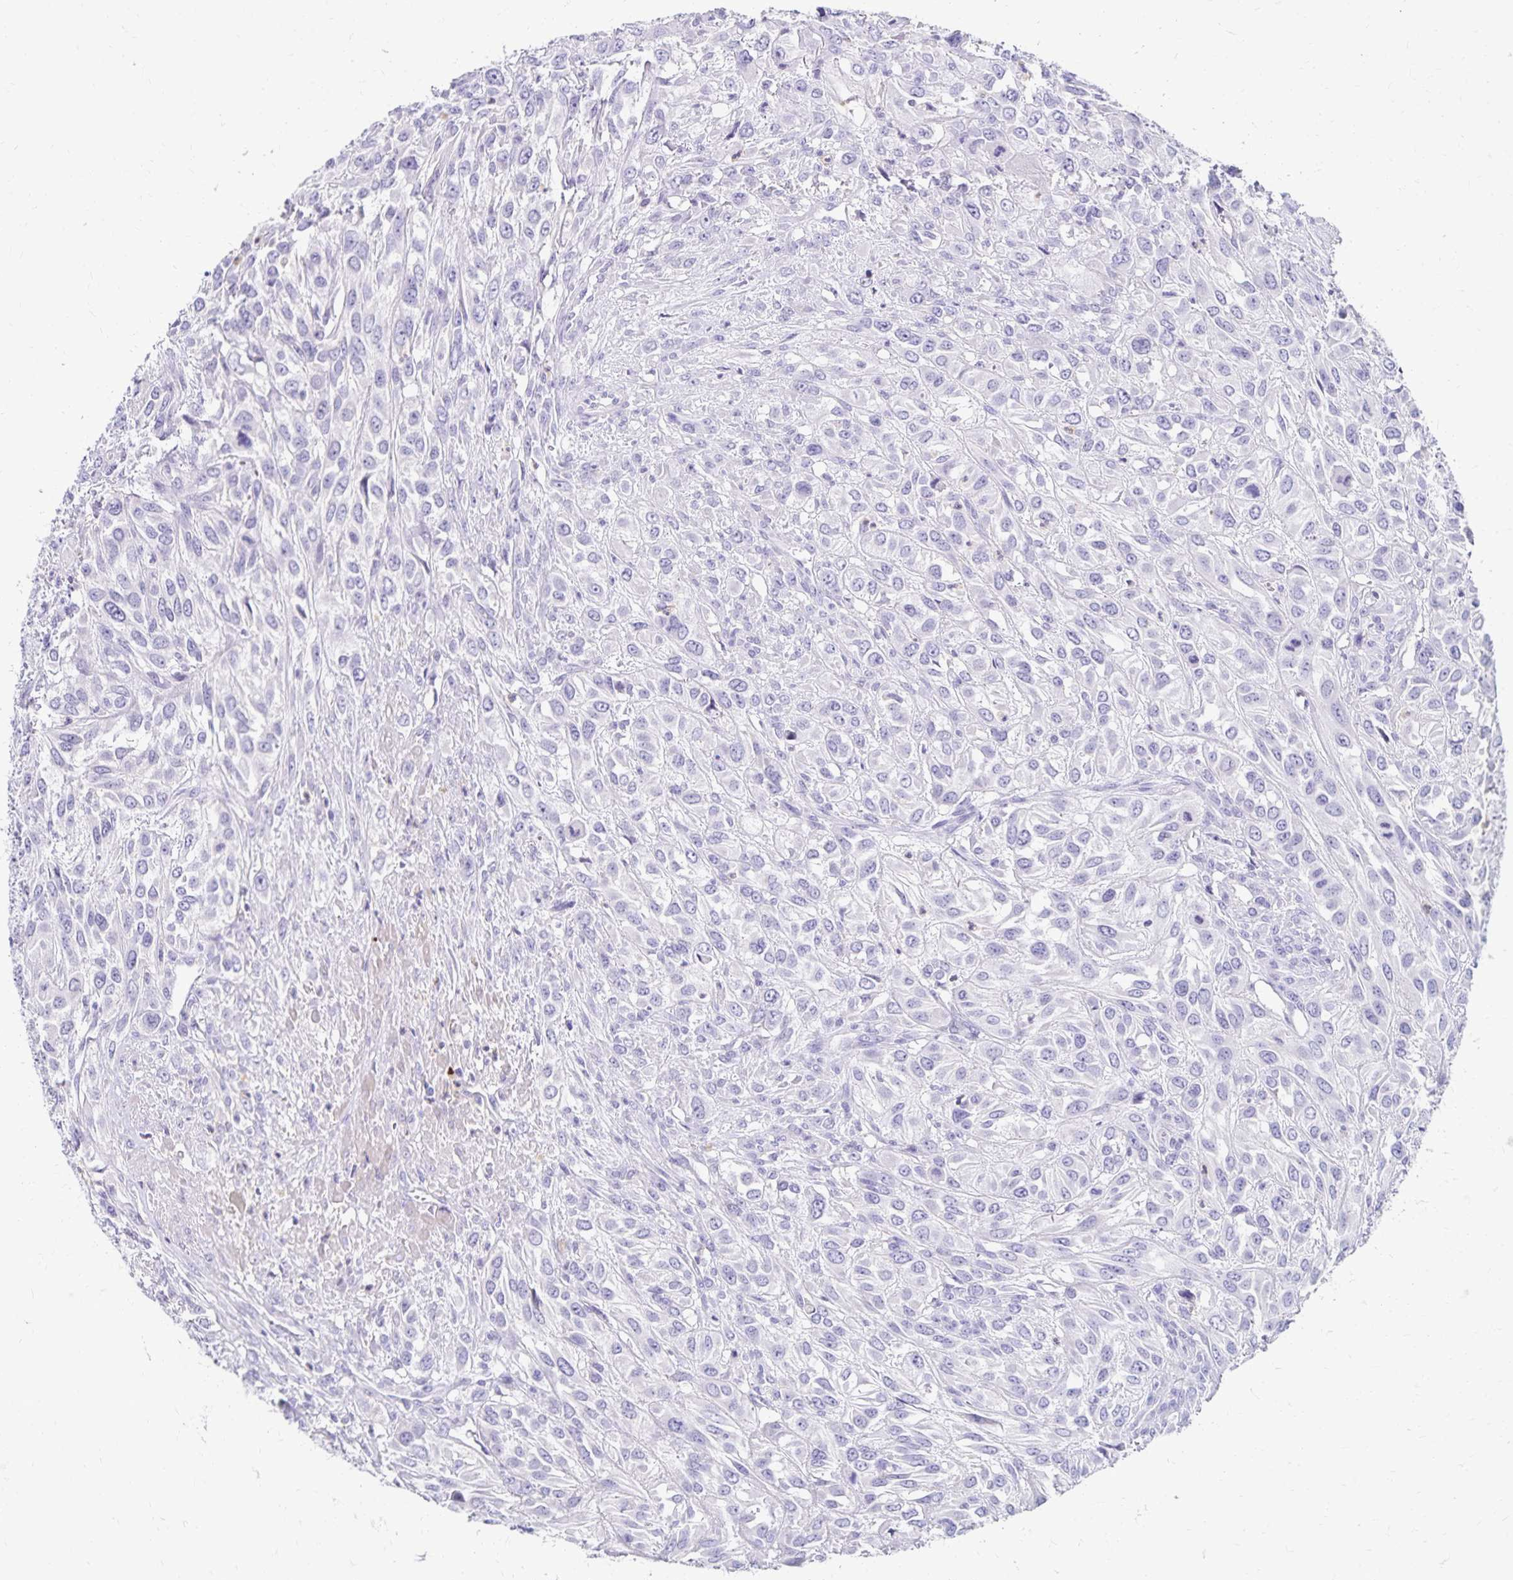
{"staining": {"intensity": "negative", "quantity": "none", "location": "none"}, "tissue": "urothelial cancer", "cell_type": "Tumor cells", "image_type": "cancer", "snomed": [{"axis": "morphology", "description": "Urothelial carcinoma, High grade"}, {"axis": "topography", "description": "Urinary bladder"}], "caption": "IHC of human urothelial cancer shows no staining in tumor cells.", "gene": "PAX5", "patient": {"sex": "male", "age": 67}}